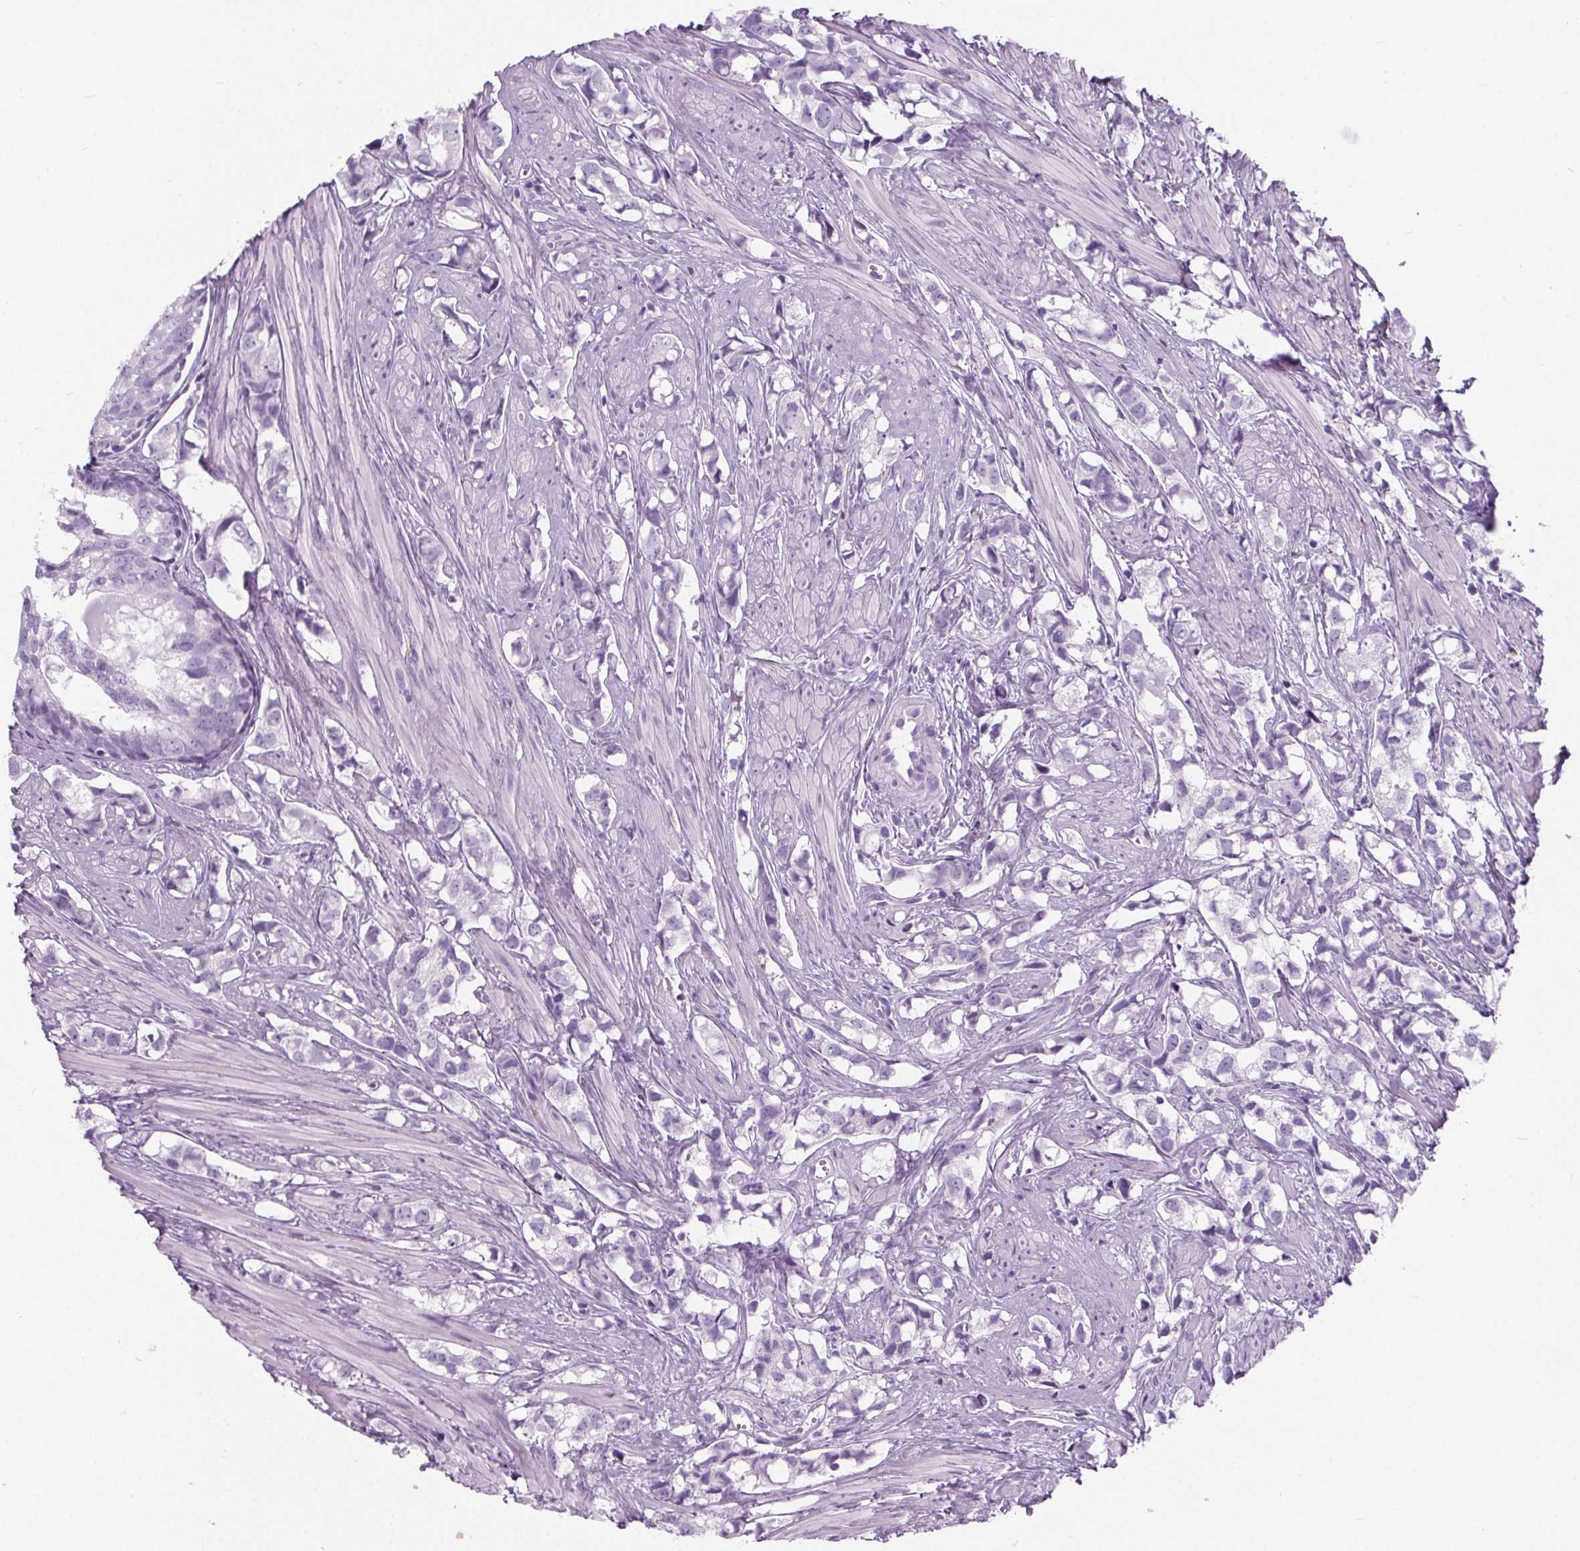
{"staining": {"intensity": "negative", "quantity": "none", "location": "none"}, "tissue": "prostate cancer", "cell_type": "Tumor cells", "image_type": "cancer", "snomed": [{"axis": "morphology", "description": "Adenocarcinoma, High grade"}, {"axis": "topography", "description": "Prostate"}], "caption": "Photomicrograph shows no protein staining in tumor cells of prostate cancer (adenocarcinoma (high-grade)) tissue.", "gene": "ADRB1", "patient": {"sex": "male", "age": 58}}